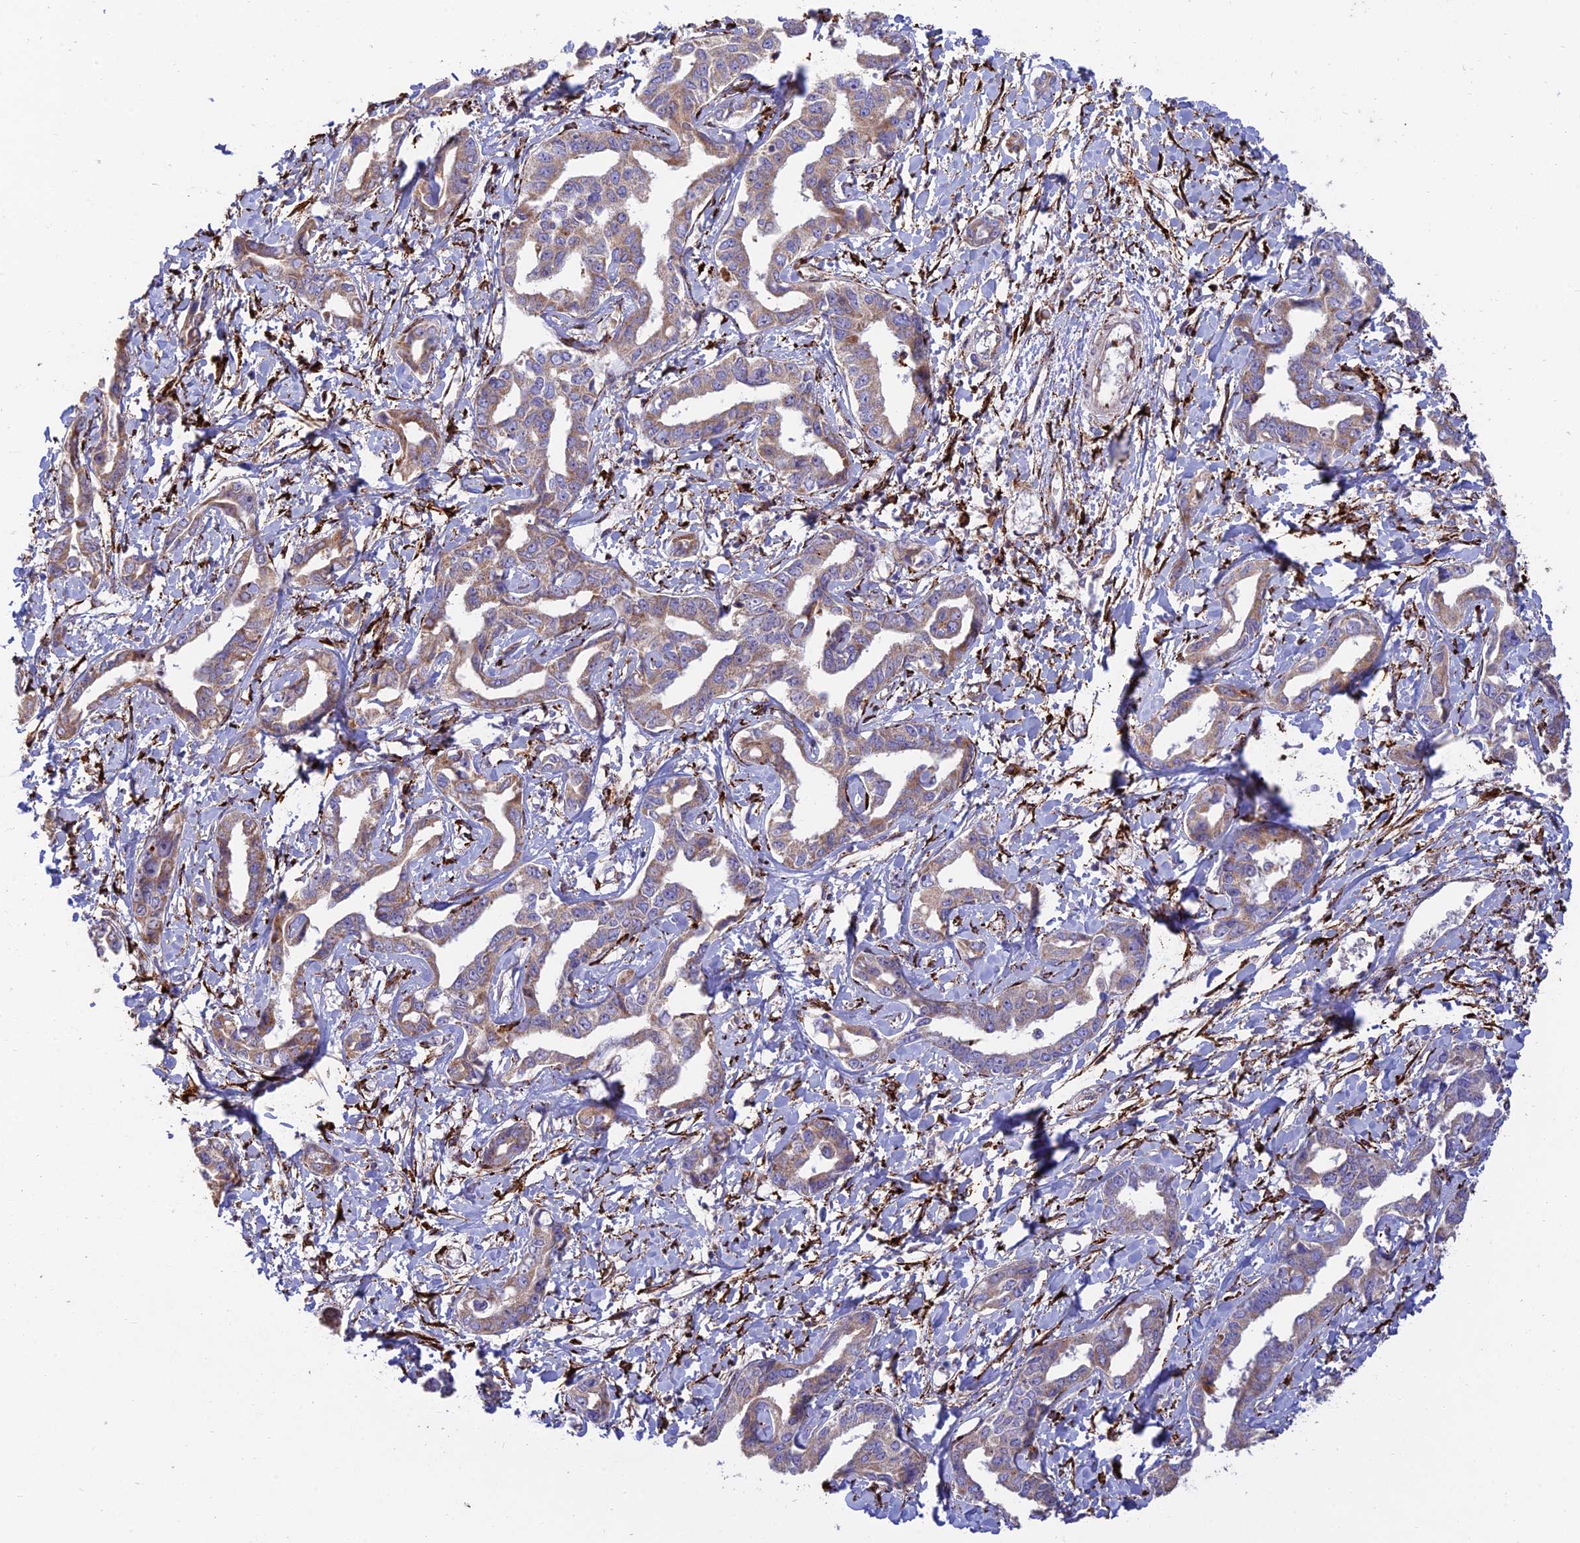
{"staining": {"intensity": "weak", "quantity": "25%-75%", "location": "cytoplasmic/membranous"}, "tissue": "liver cancer", "cell_type": "Tumor cells", "image_type": "cancer", "snomed": [{"axis": "morphology", "description": "Cholangiocarcinoma"}, {"axis": "topography", "description": "Liver"}], "caption": "This micrograph exhibits IHC staining of liver cancer, with low weak cytoplasmic/membranous staining in approximately 25%-75% of tumor cells.", "gene": "RCN3", "patient": {"sex": "male", "age": 59}}